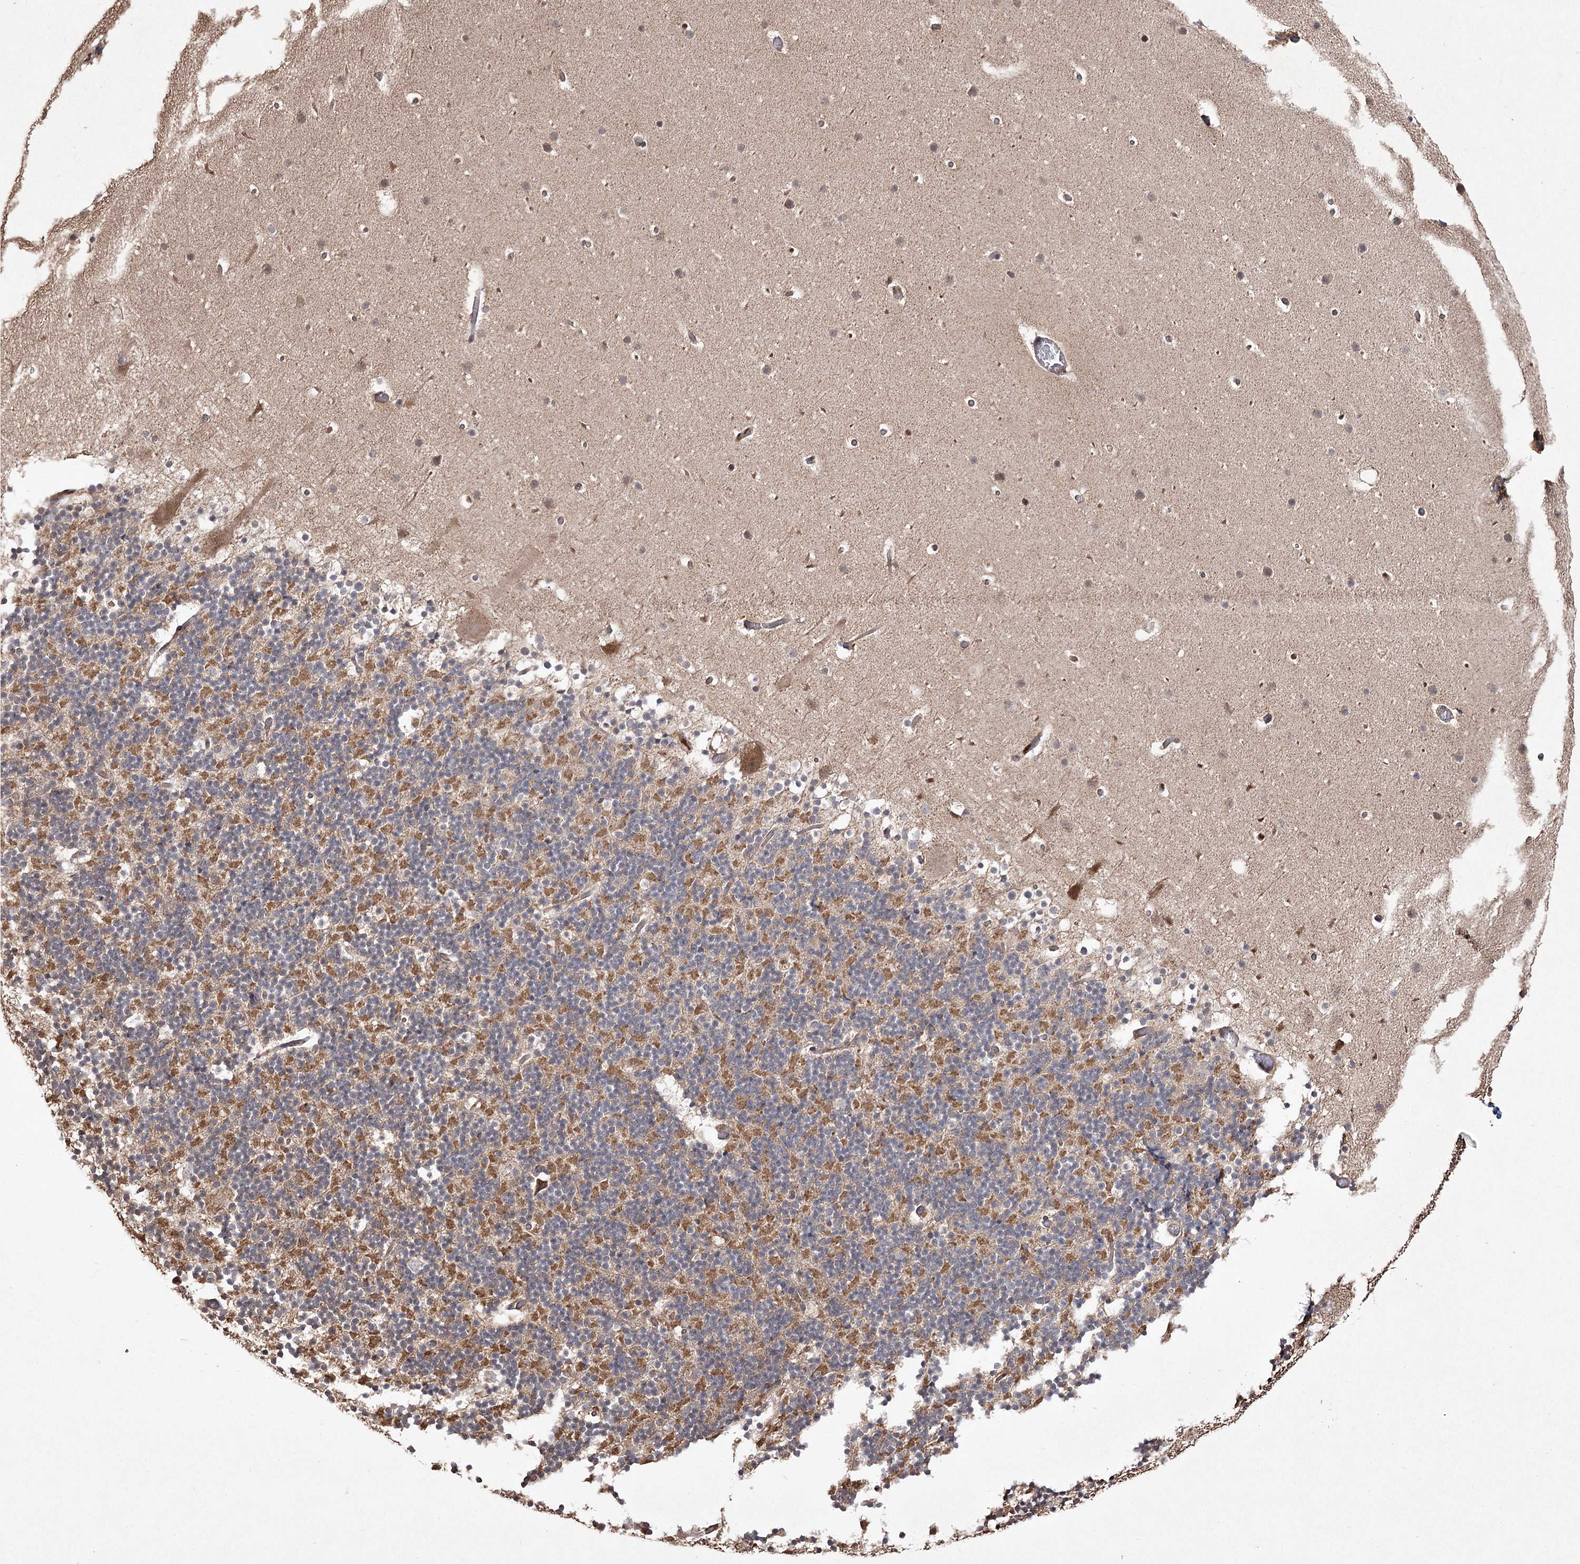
{"staining": {"intensity": "moderate", "quantity": "25%-75%", "location": "cytoplasmic/membranous"}, "tissue": "cerebellum", "cell_type": "Cells in granular layer", "image_type": "normal", "snomed": [{"axis": "morphology", "description": "Normal tissue, NOS"}, {"axis": "topography", "description": "Cerebellum"}], "caption": "Immunohistochemistry photomicrograph of normal cerebellum stained for a protein (brown), which exhibits medium levels of moderate cytoplasmic/membranous staining in approximately 25%-75% of cells in granular layer.", "gene": "FANCL", "patient": {"sex": "male", "age": 57}}